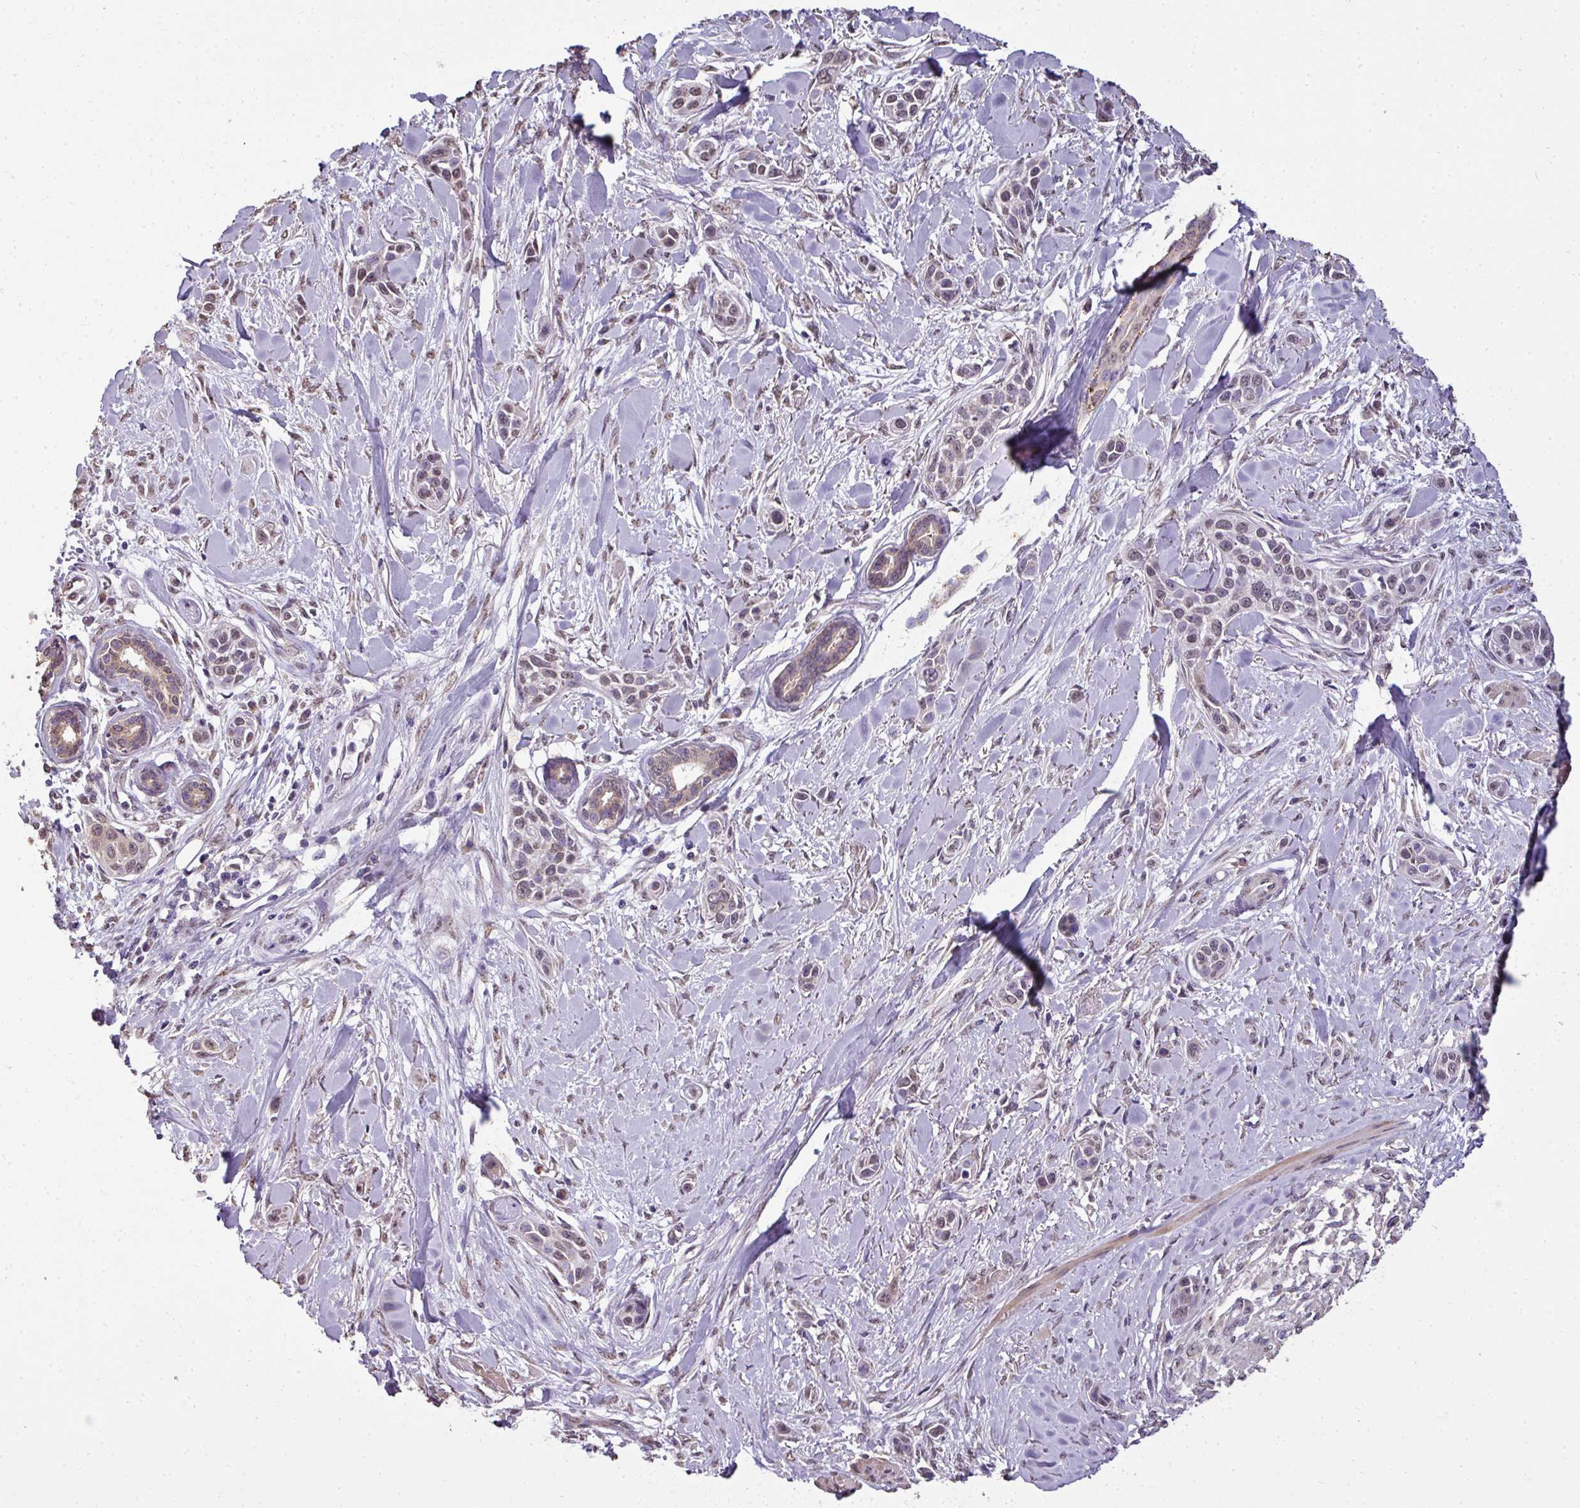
{"staining": {"intensity": "negative", "quantity": "none", "location": "none"}, "tissue": "skin cancer", "cell_type": "Tumor cells", "image_type": "cancer", "snomed": [{"axis": "morphology", "description": "Squamous cell carcinoma, NOS"}, {"axis": "topography", "description": "Skin"}], "caption": "Tumor cells show no significant protein positivity in skin cancer (squamous cell carcinoma).", "gene": "JPH2", "patient": {"sex": "female", "age": 69}}